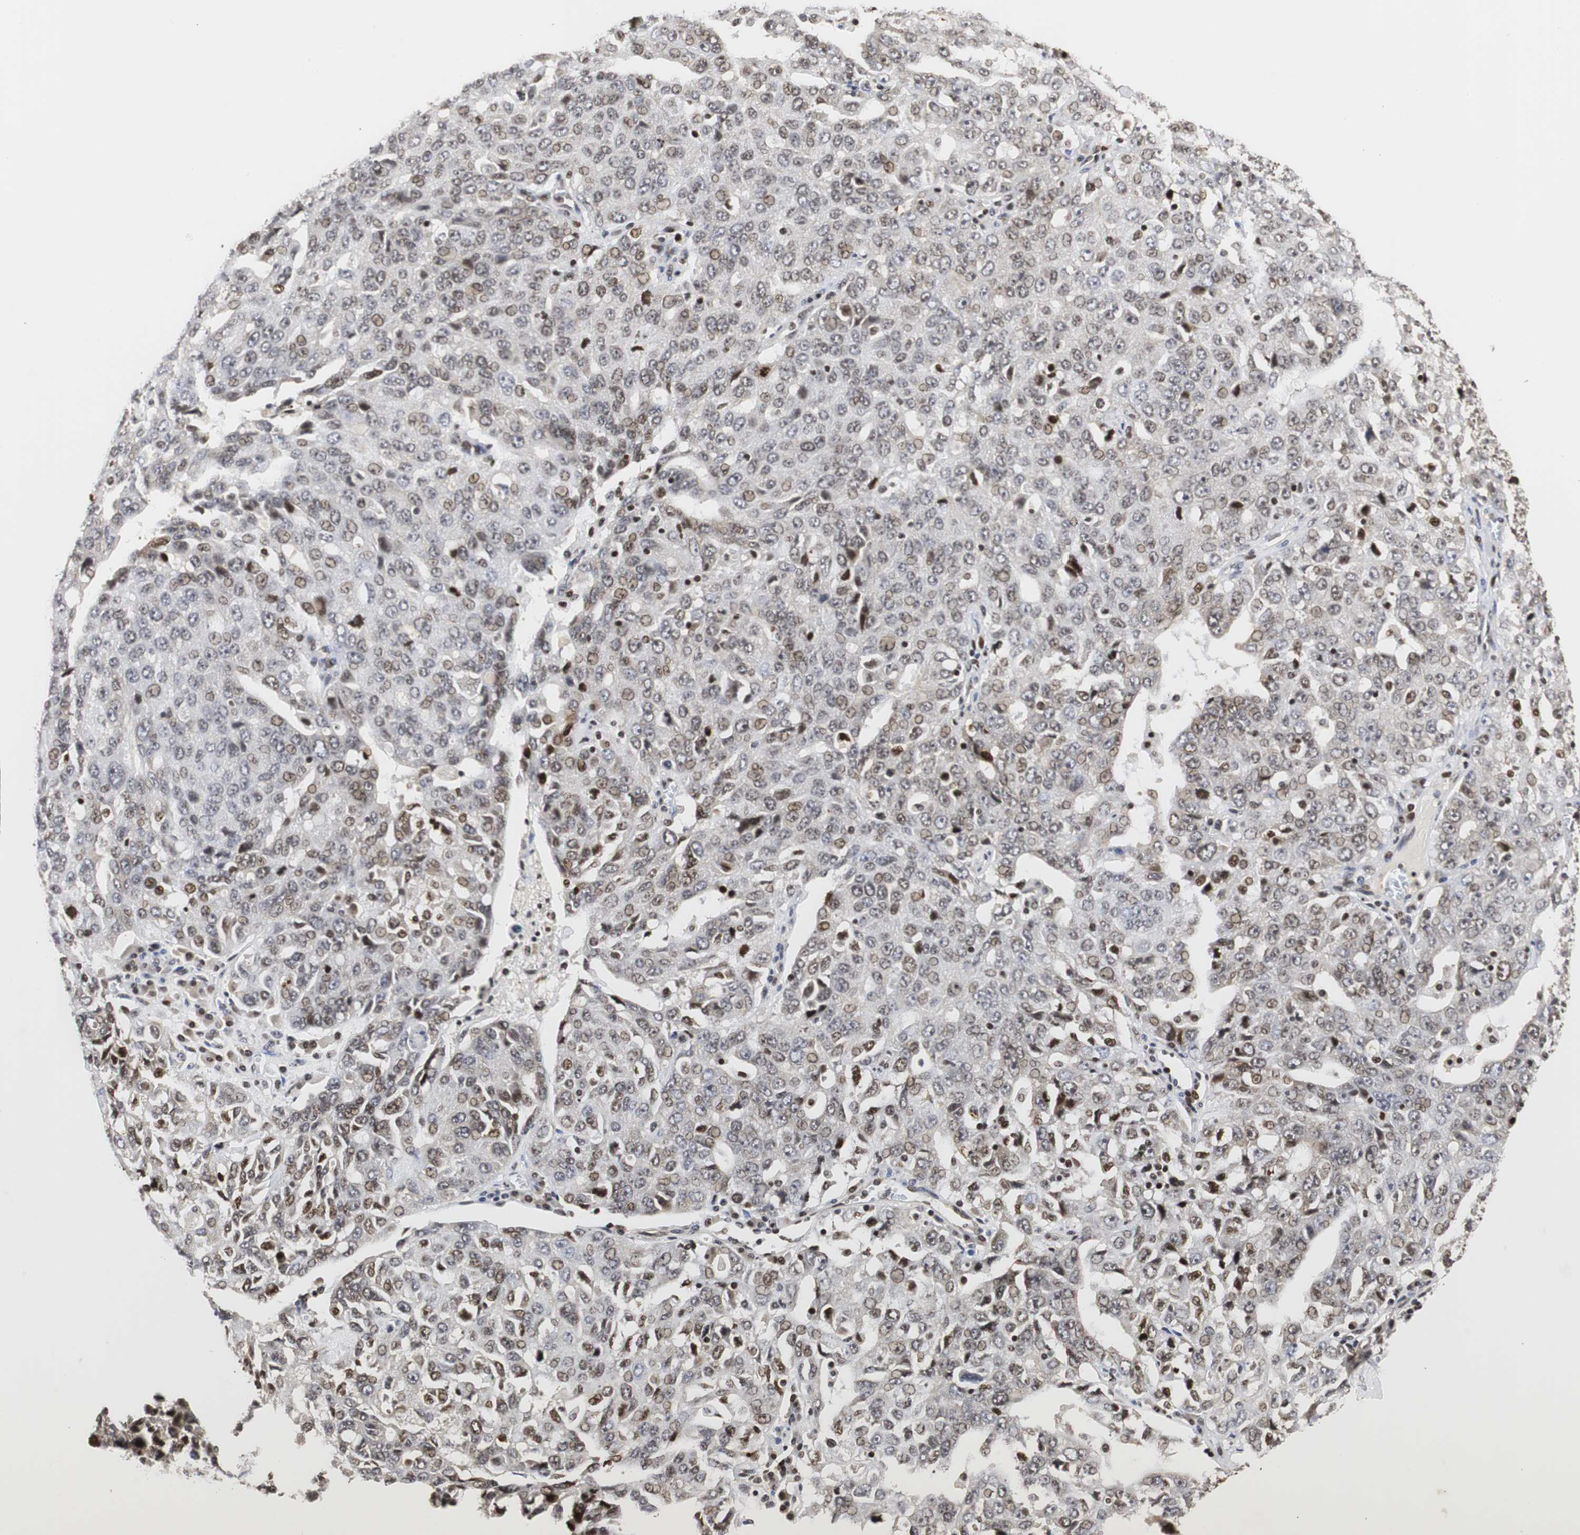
{"staining": {"intensity": "moderate", "quantity": "25%-75%", "location": "nuclear"}, "tissue": "ovarian cancer", "cell_type": "Tumor cells", "image_type": "cancer", "snomed": [{"axis": "morphology", "description": "Carcinoma, endometroid"}, {"axis": "topography", "description": "Ovary"}], "caption": "IHC (DAB) staining of endometroid carcinoma (ovarian) reveals moderate nuclear protein staining in approximately 25%-75% of tumor cells.", "gene": "ZFC3H1", "patient": {"sex": "female", "age": 62}}